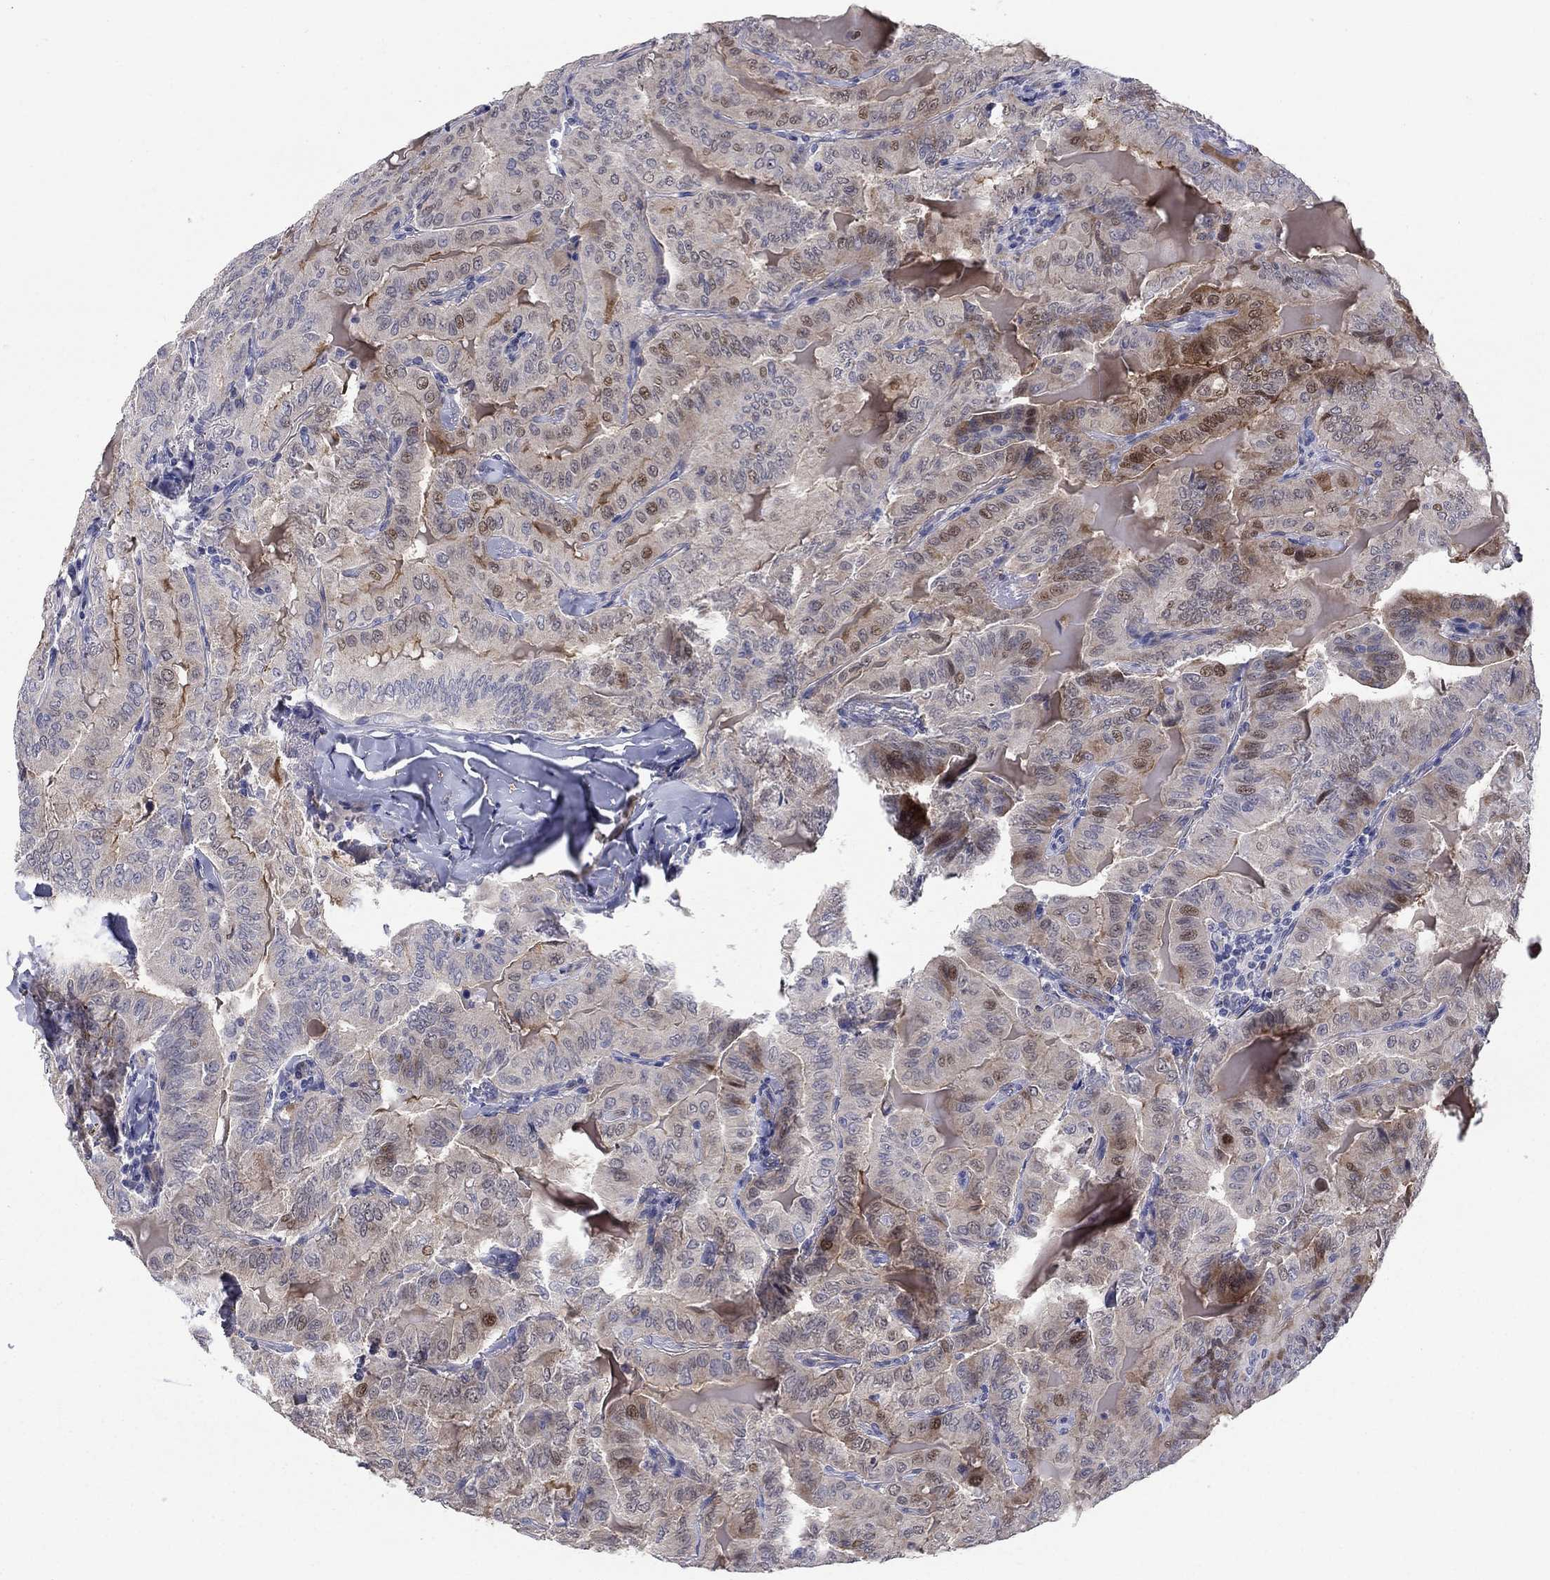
{"staining": {"intensity": "moderate", "quantity": "<25%", "location": "cytoplasmic/membranous,nuclear"}, "tissue": "thyroid cancer", "cell_type": "Tumor cells", "image_type": "cancer", "snomed": [{"axis": "morphology", "description": "Papillary adenocarcinoma, NOS"}, {"axis": "topography", "description": "Thyroid gland"}], "caption": "Moderate cytoplasmic/membranous and nuclear positivity is appreciated in about <25% of tumor cells in papillary adenocarcinoma (thyroid).", "gene": "SLC1A1", "patient": {"sex": "female", "age": 68}}